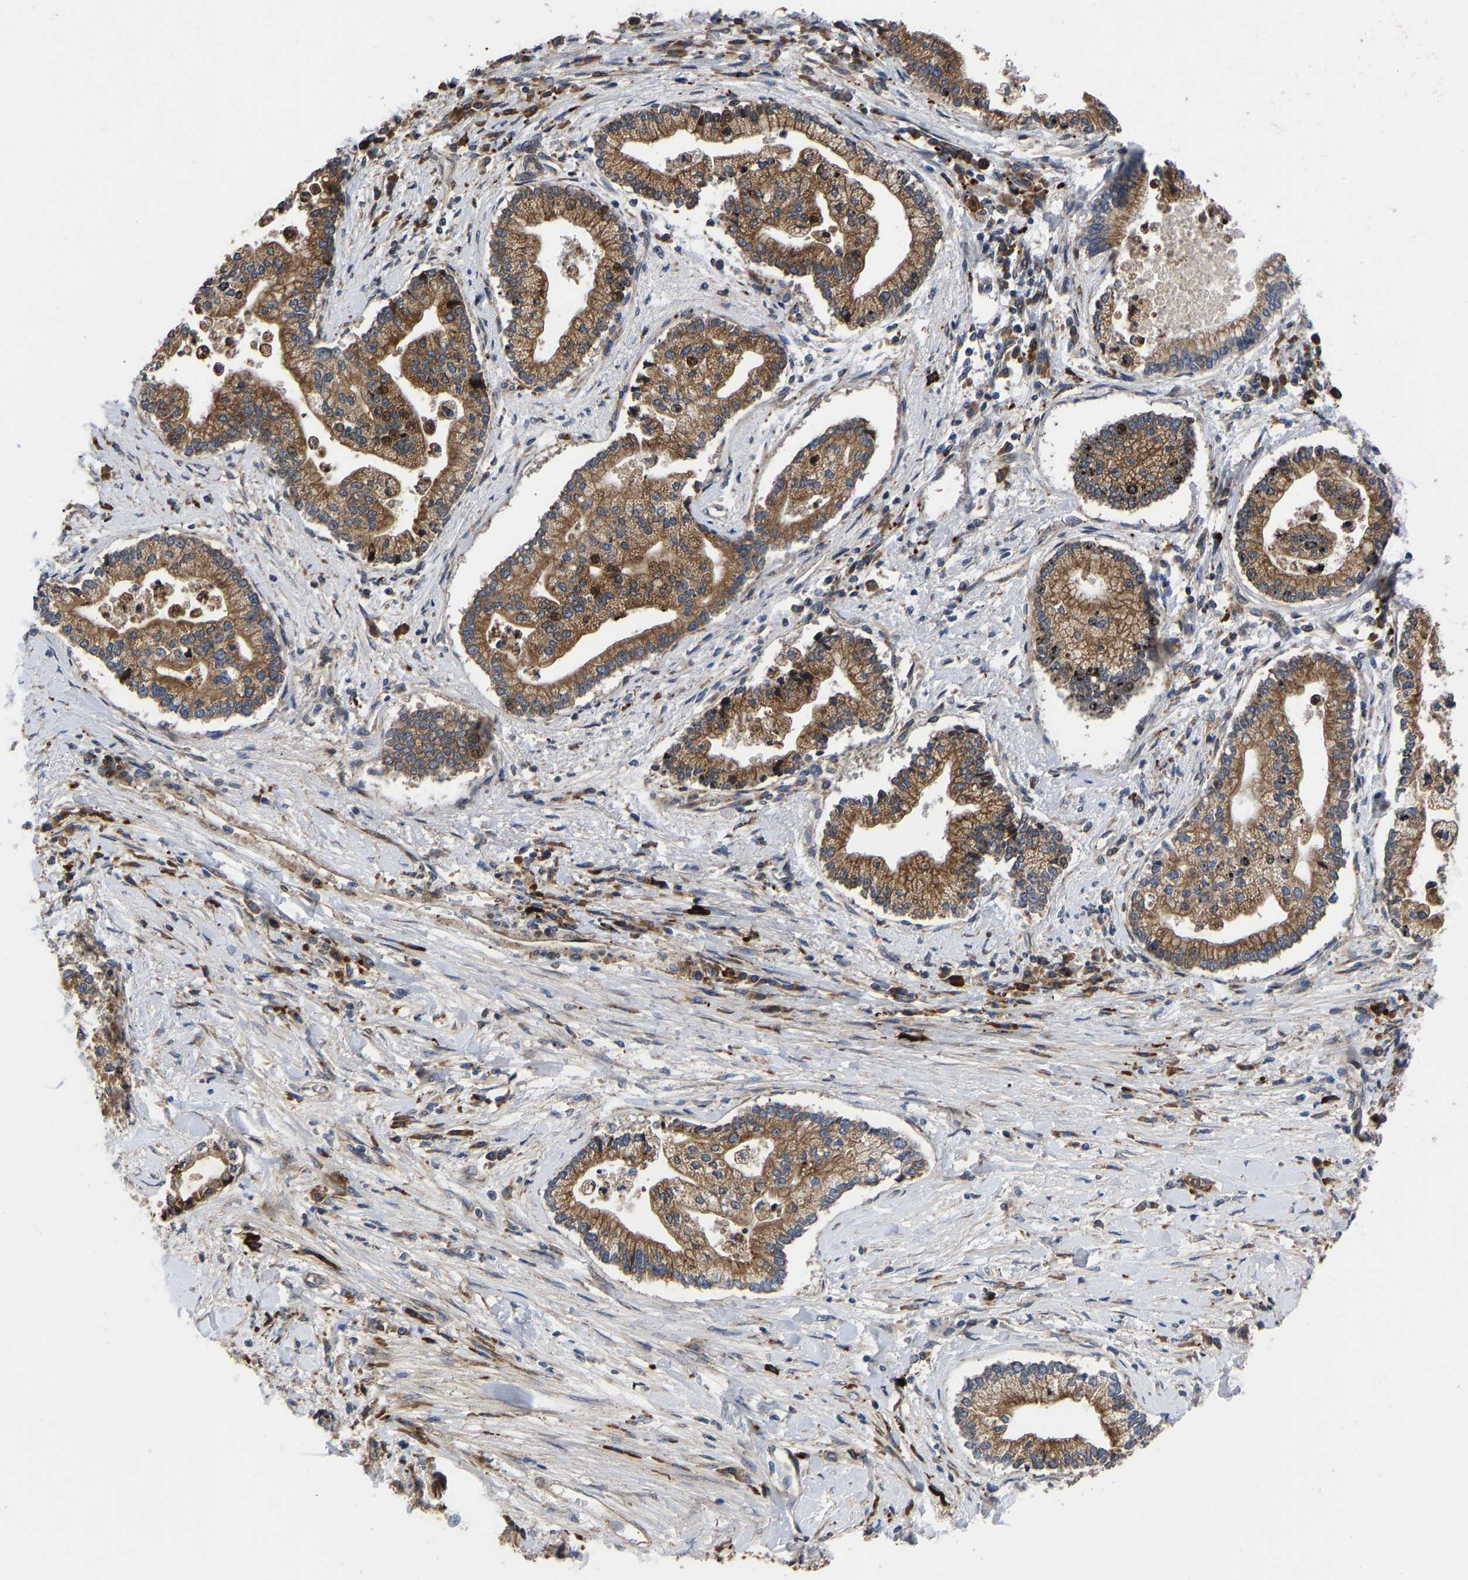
{"staining": {"intensity": "moderate", "quantity": ">75%", "location": "cytoplasmic/membranous"}, "tissue": "liver cancer", "cell_type": "Tumor cells", "image_type": "cancer", "snomed": [{"axis": "morphology", "description": "Cholangiocarcinoma"}, {"axis": "topography", "description": "Liver"}], "caption": "Liver cancer stained with a protein marker demonstrates moderate staining in tumor cells.", "gene": "TMEM38B", "patient": {"sex": "male", "age": 50}}